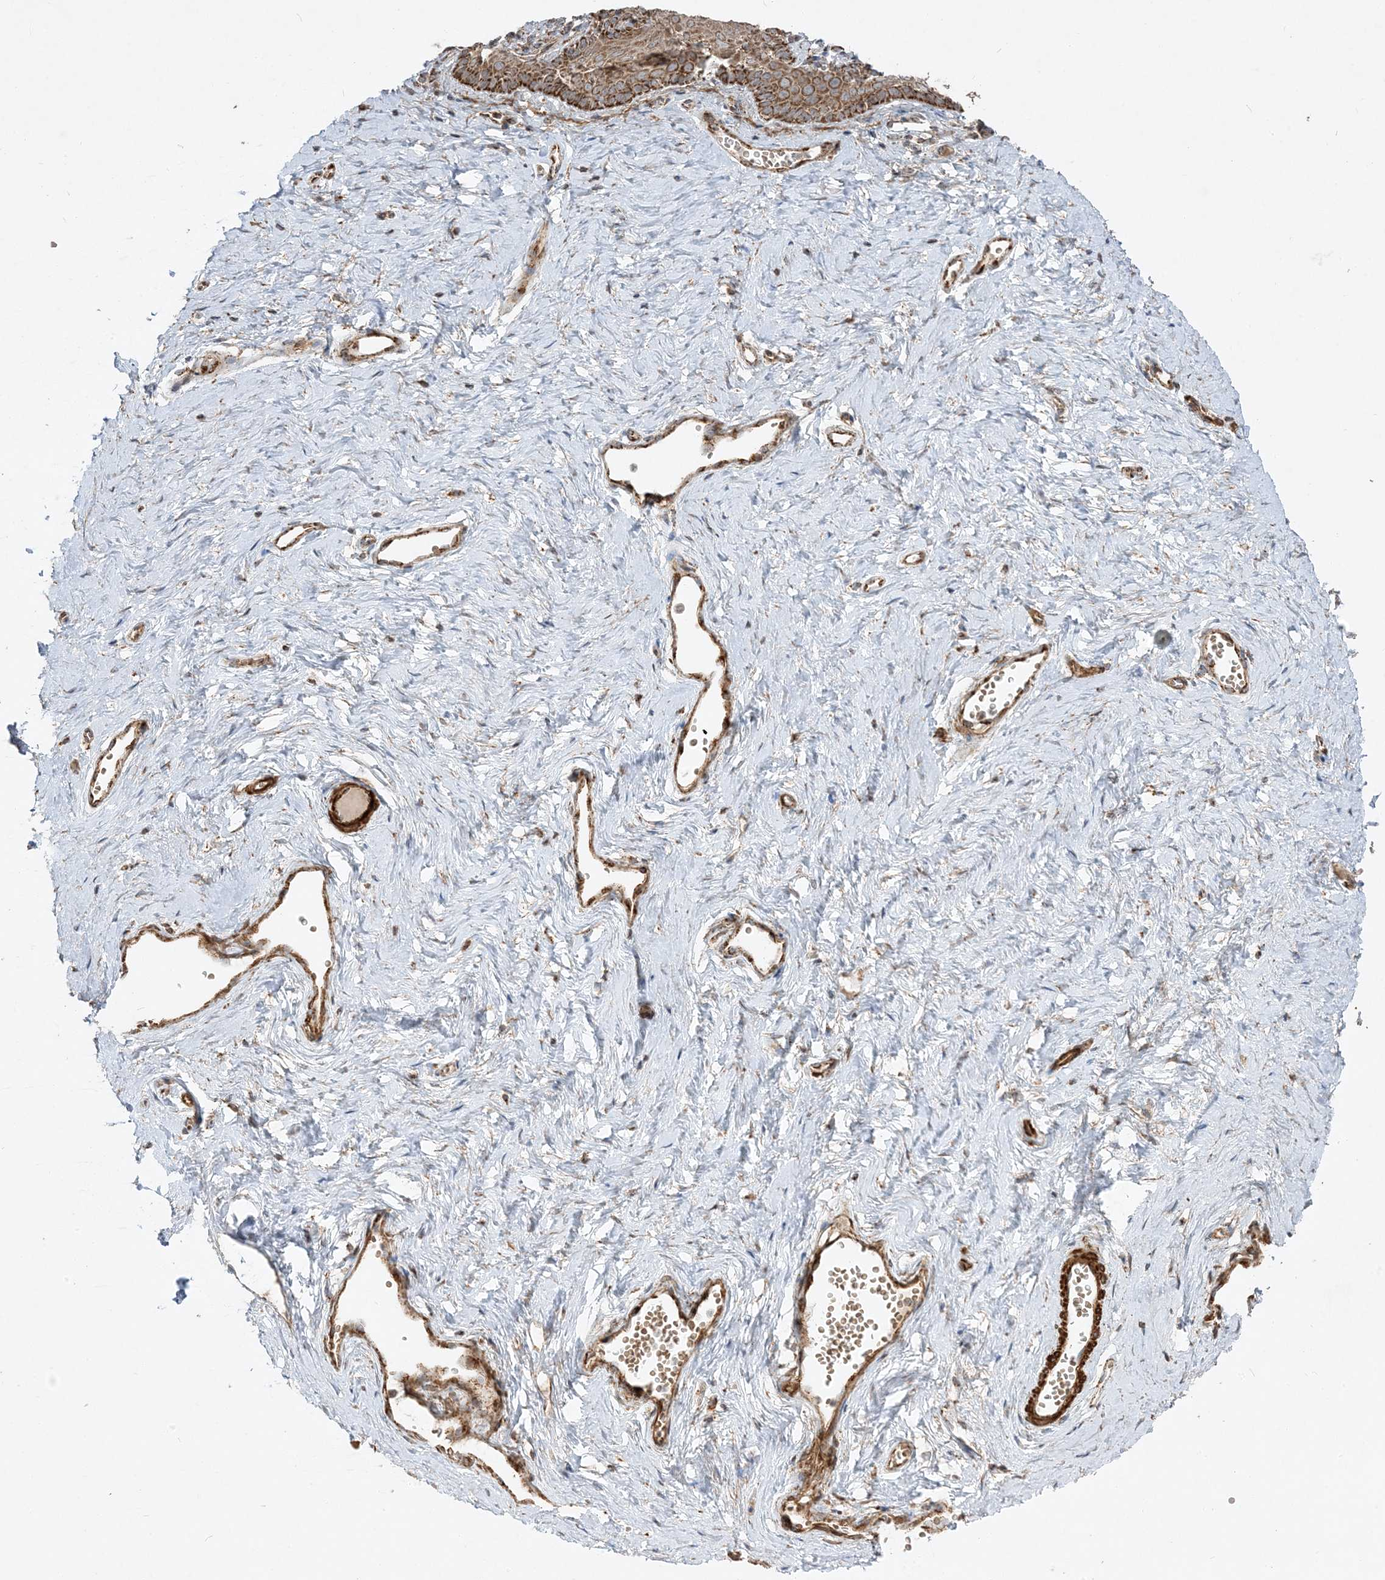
{"staining": {"intensity": "moderate", "quantity": ">75%", "location": "cytoplasmic/membranous"}, "tissue": "vagina", "cell_type": "Squamous epithelial cells", "image_type": "normal", "snomed": [{"axis": "morphology", "description": "Normal tissue, NOS"}, {"axis": "topography", "description": "Vagina"}], "caption": "Vagina stained with DAB (3,3'-diaminobenzidine) immunohistochemistry (IHC) demonstrates medium levels of moderate cytoplasmic/membranous staining in approximately >75% of squamous epithelial cells. The staining was performed using DAB, with brown indicating positive protein expression. Nuclei are stained blue with hematoxylin.", "gene": "AARS2", "patient": {"sex": "female", "age": 32}}